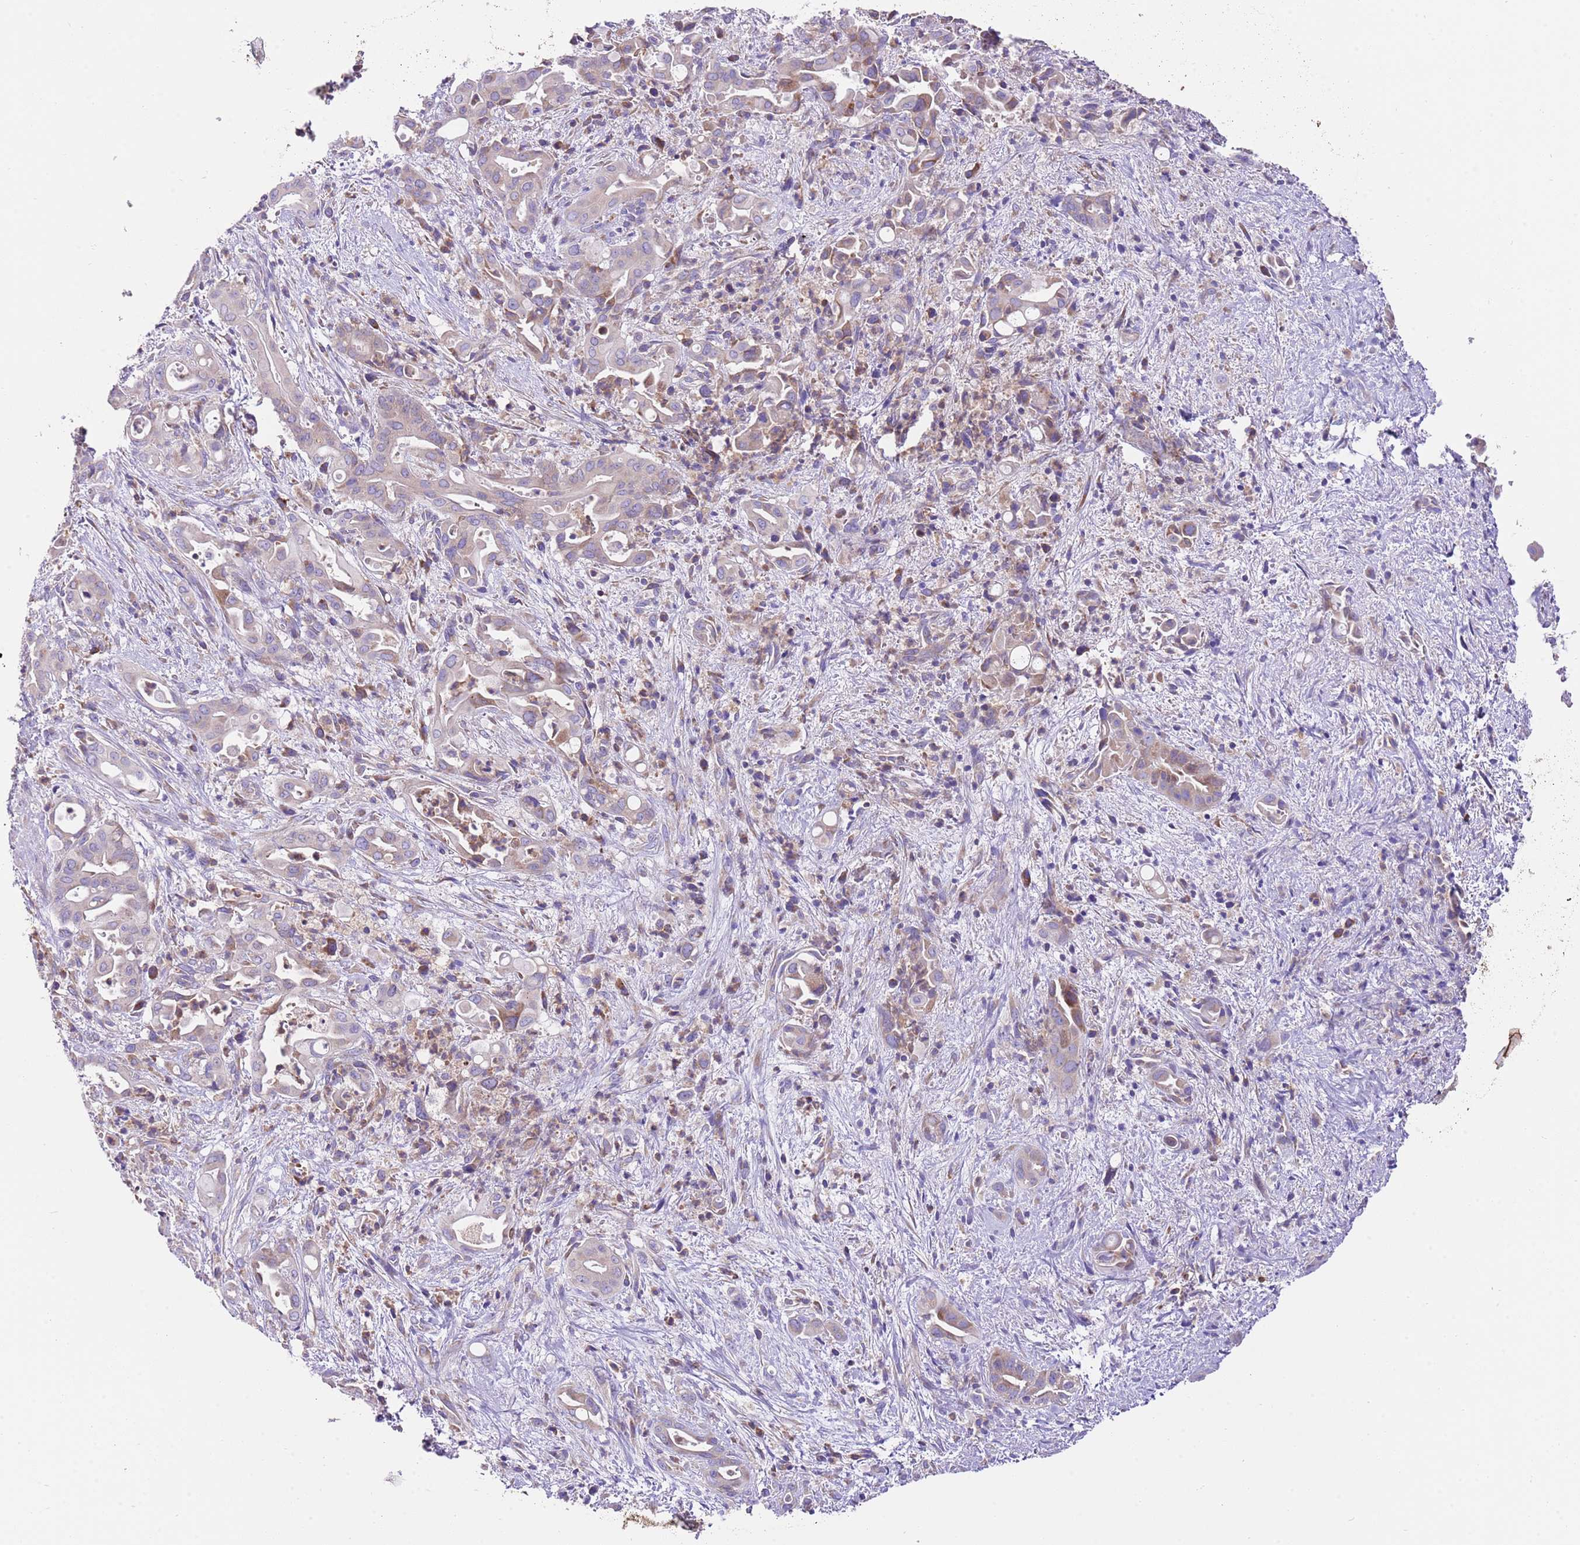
{"staining": {"intensity": "weak", "quantity": ">75%", "location": "cytoplasmic/membranous"}, "tissue": "liver cancer", "cell_type": "Tumor cells", "image_type": "cancer", "snomed": [{"axis": "morphology", "description": "Cholangiocarcinoma"}, {"axis": "topography", "description": "Liver"}], "caption": "About >75% of tumor cells in human liver cholangiocarcinoma reveal weak cytoplasmic/membranous protein expression as visualized by brown immunohistochemical staining.", "gene": "RPS10", "patient": {"sex": "female", "age": 68}}